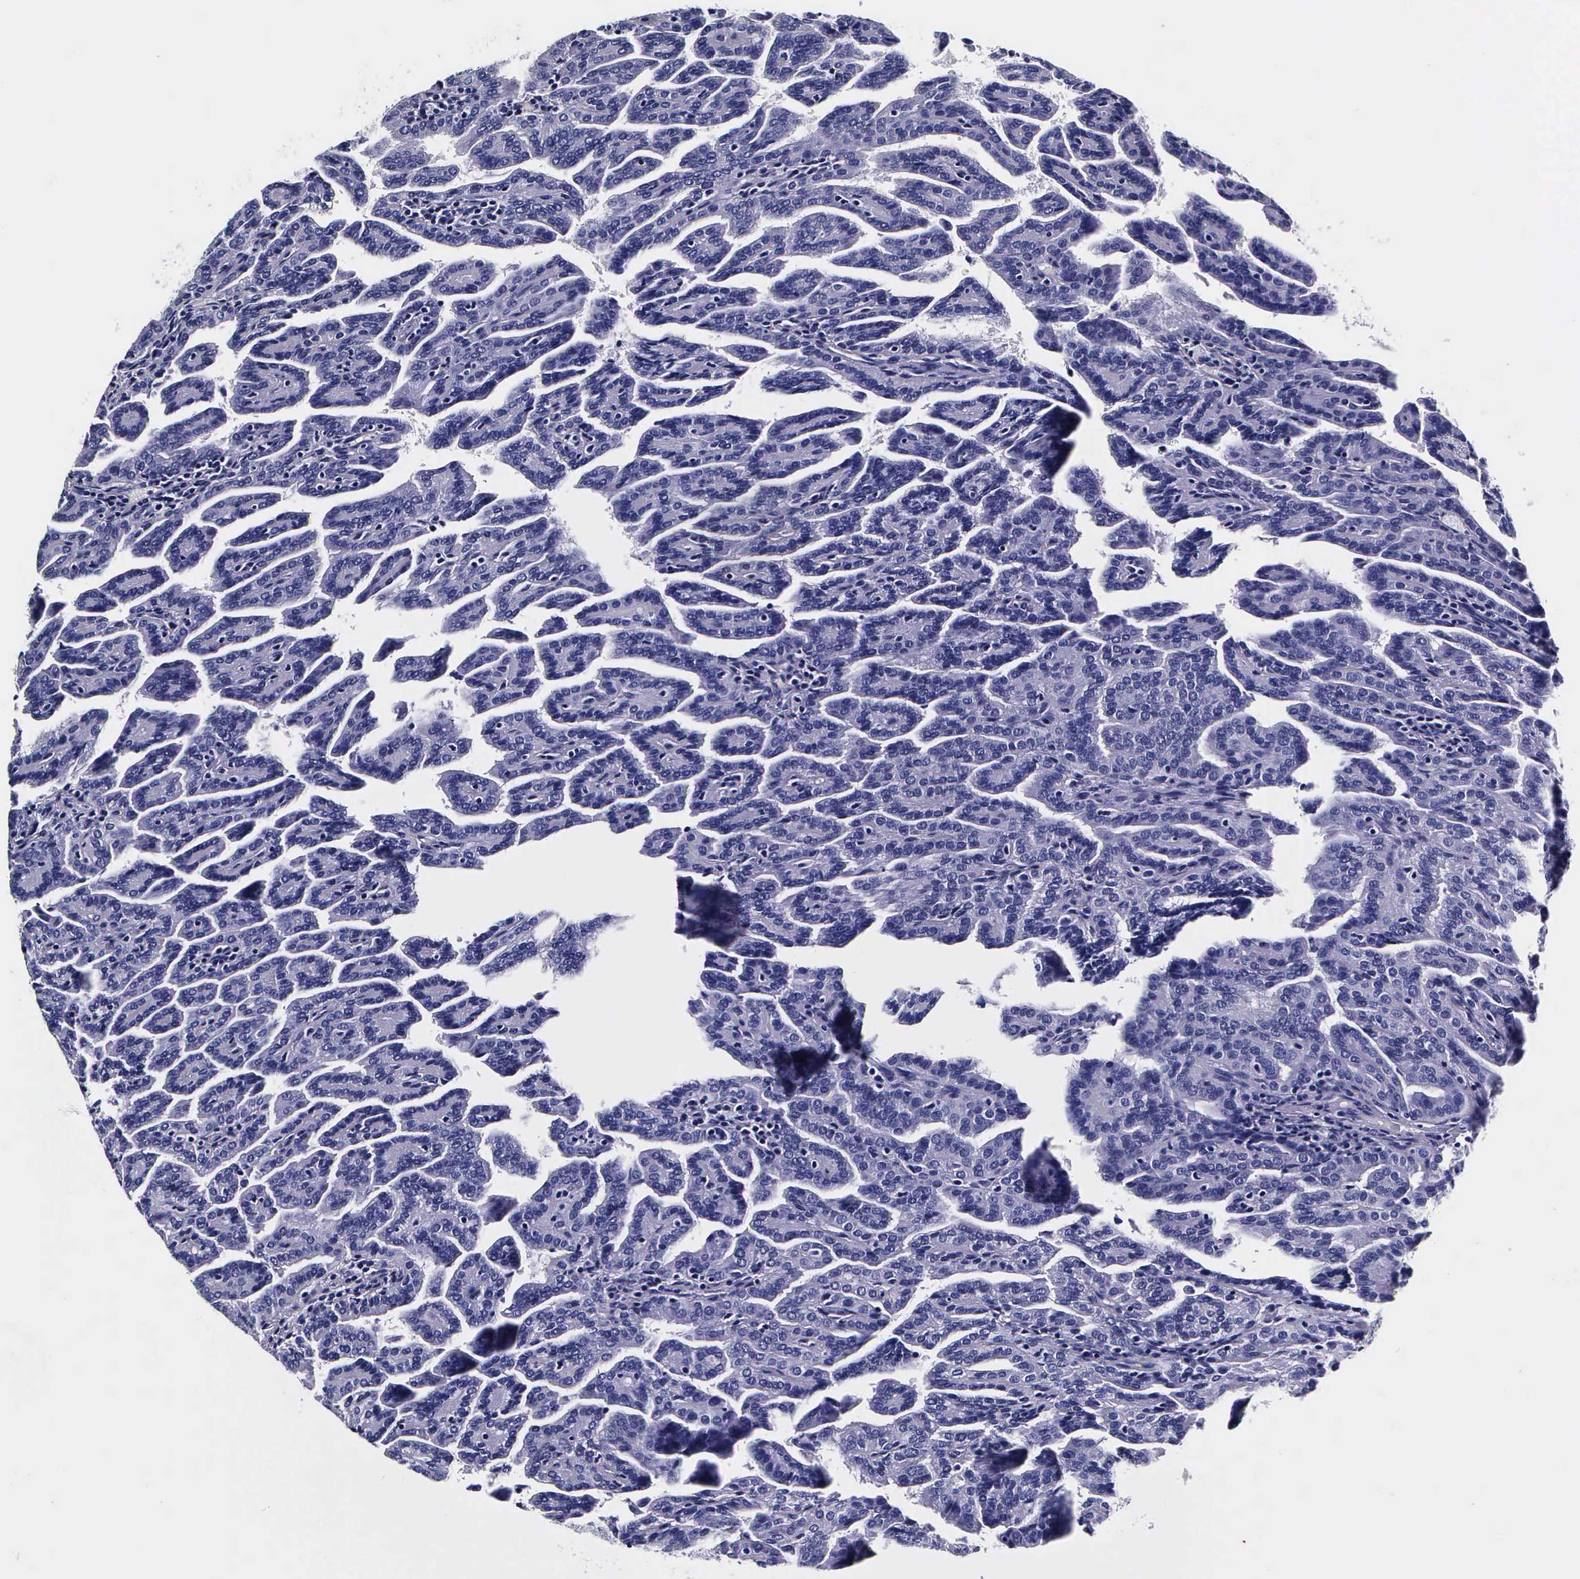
{"staining": {"intensity": "negative", "quantity": "none", "location": "none"}, "tissue": "renal cancer", "cell_type": "Tumor cells", "image_type": "cancer", "snomed": [{"axis": "morphology", "description": "Adenocarcinoma, NOS"}, {"axis": "topography", "description": "Kidney"}], "caption": "This photomicrograph is of adenocarcinoma (renal) stained with IHC to label a protein in brown with the nuclei are counter-stained blue. There is no staining in tumor cells.", "gene": "IAPP", "patient": {"sex": "male", "age": 61}}